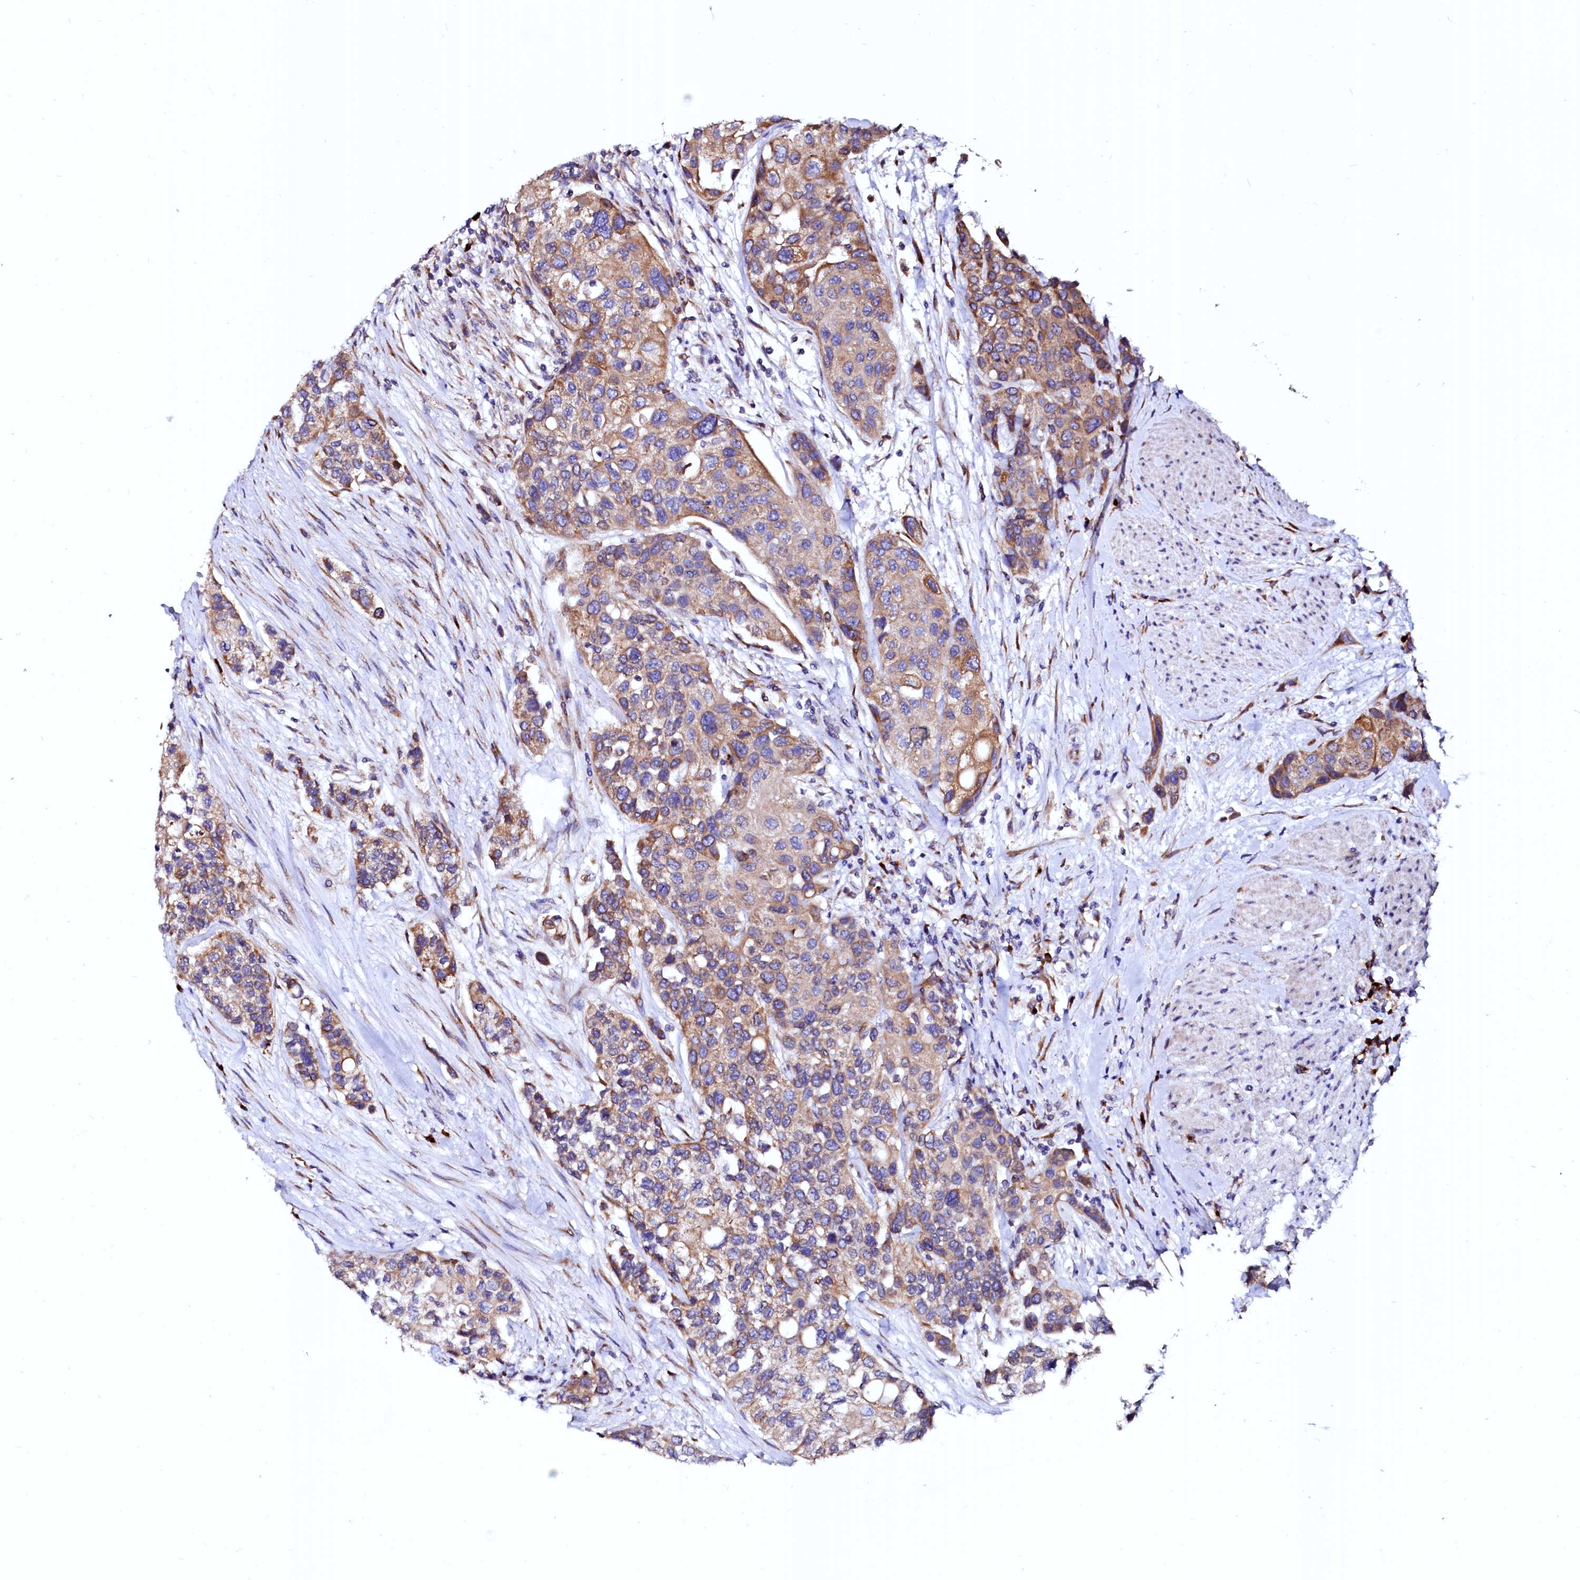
{"staining": {"intensity": "moderate", "quantity": "25%-75%", "location": "cytoplasmic/membranous"}, "tissue": "urothelial cancer", "cell_type": "Tumor cells", "image_type": "cancer", "snomed": [{"axis": "morphology", "description": "Normal tissue, NOS"}, {"axis": "morphology", "description": "Urothelial carcinoma, High grade"}, {"axis": "topography", "description": "Vascular tissue"}, {"axis": "topography", "description": "Urinary bladder"}], "caption": "Tumor cells exhibit medium levels of moderate cytoplasmic/membranous positivity in approximately 25%-75% of cells in high-grade urothelial carcinoma.", "gene": "LMAN1", "patient": {"sex": "female", "age": 56}}